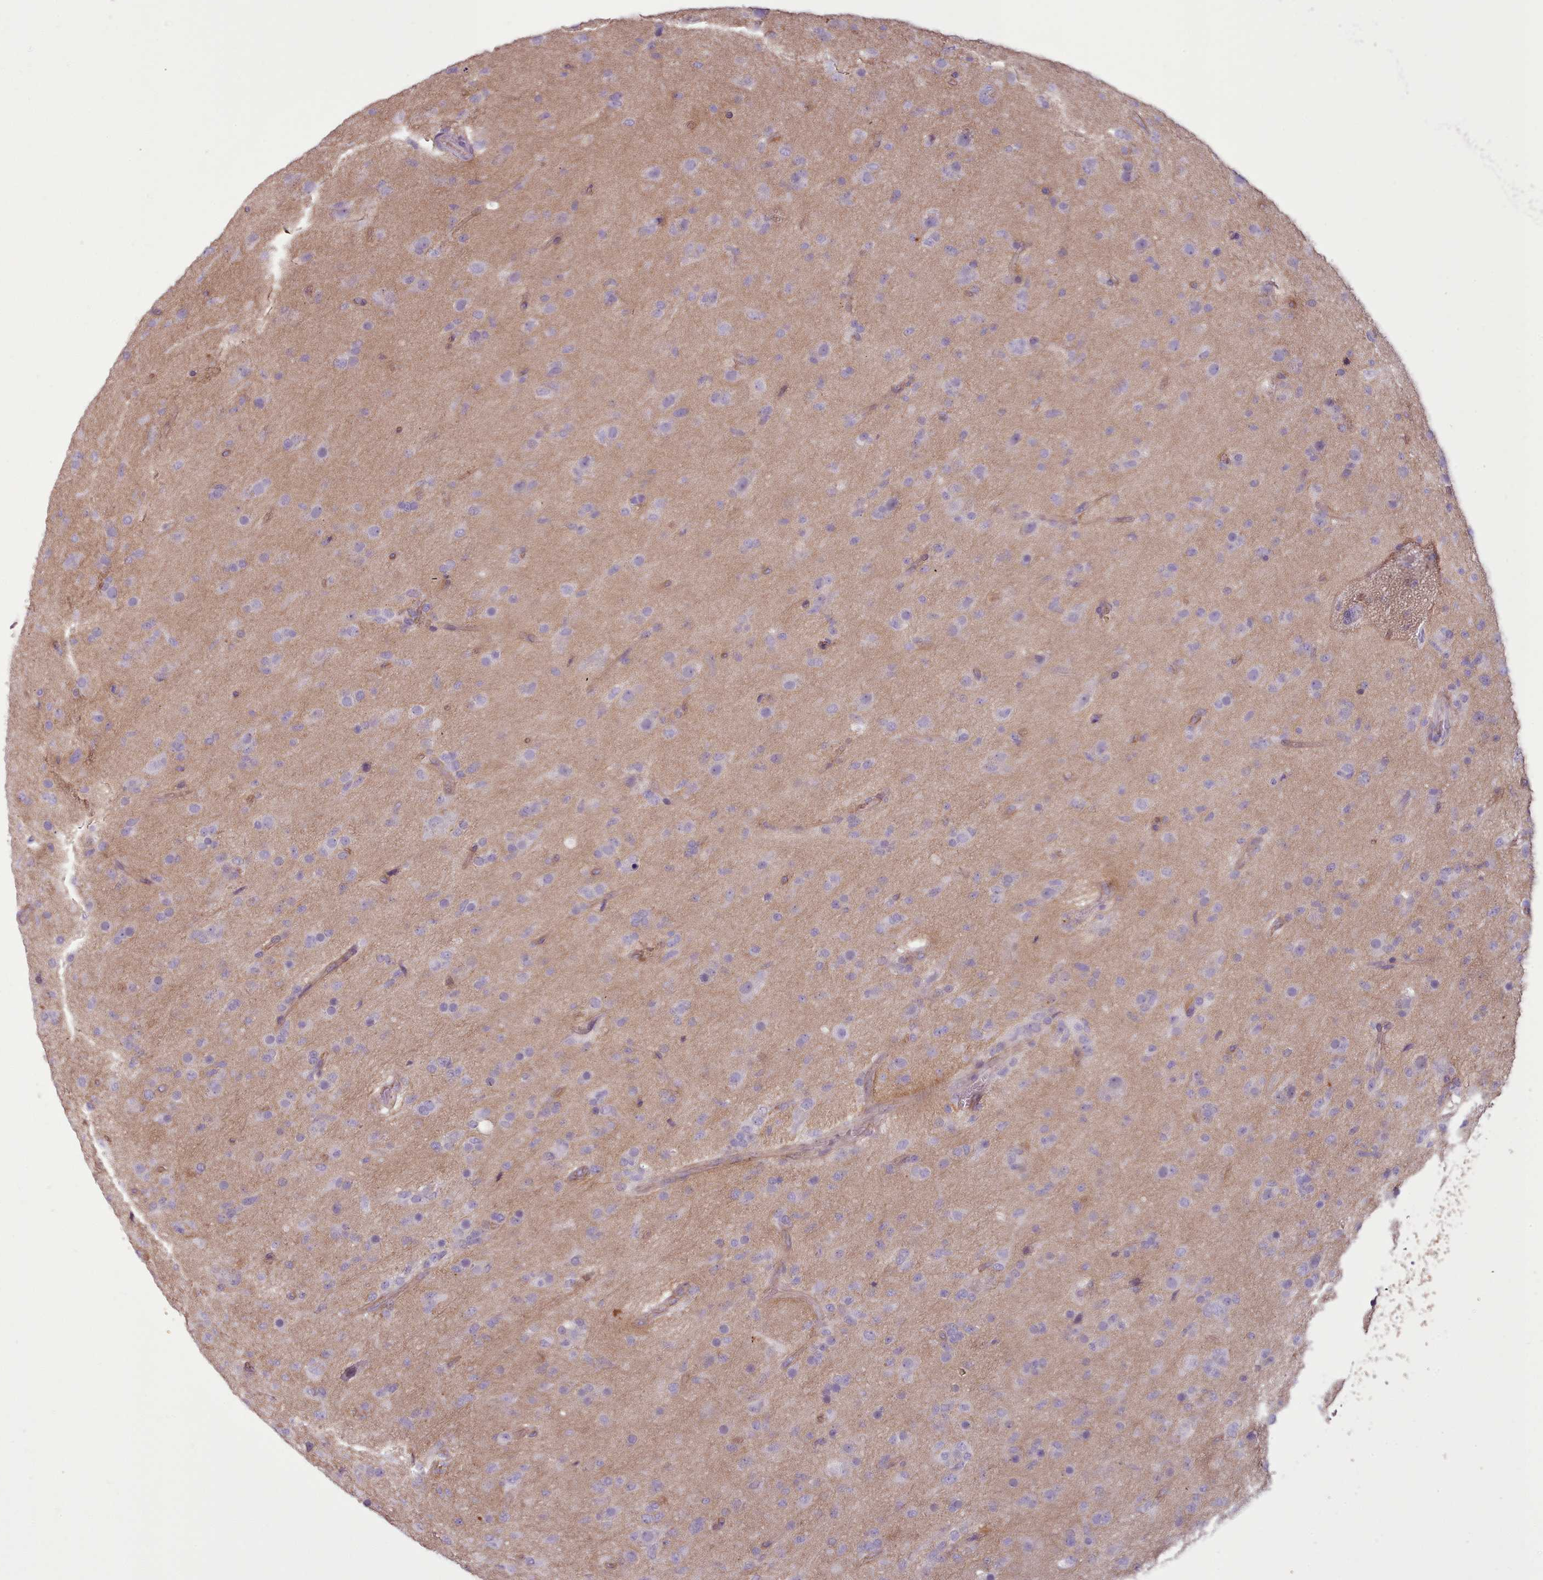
{"staining": {"intensity": "negative", "quantity": "none", "location": "none"}, "tissue": "glioma", "cell_type": "Tumor cells", "image_type": "cancer", "snomed": [{"axis": "morphology", "description": "Glioma, malignant, Low grade"}, {"axis": "topography", "description": "Brain"}], "caption": "An IHC photomicrograph of malignant low-grade glioma is shown. There is no staining in tumor cells of malignant low-grade glioma.", "gene": "PLD4", "patient": {"sex": "male", "age": 65}}